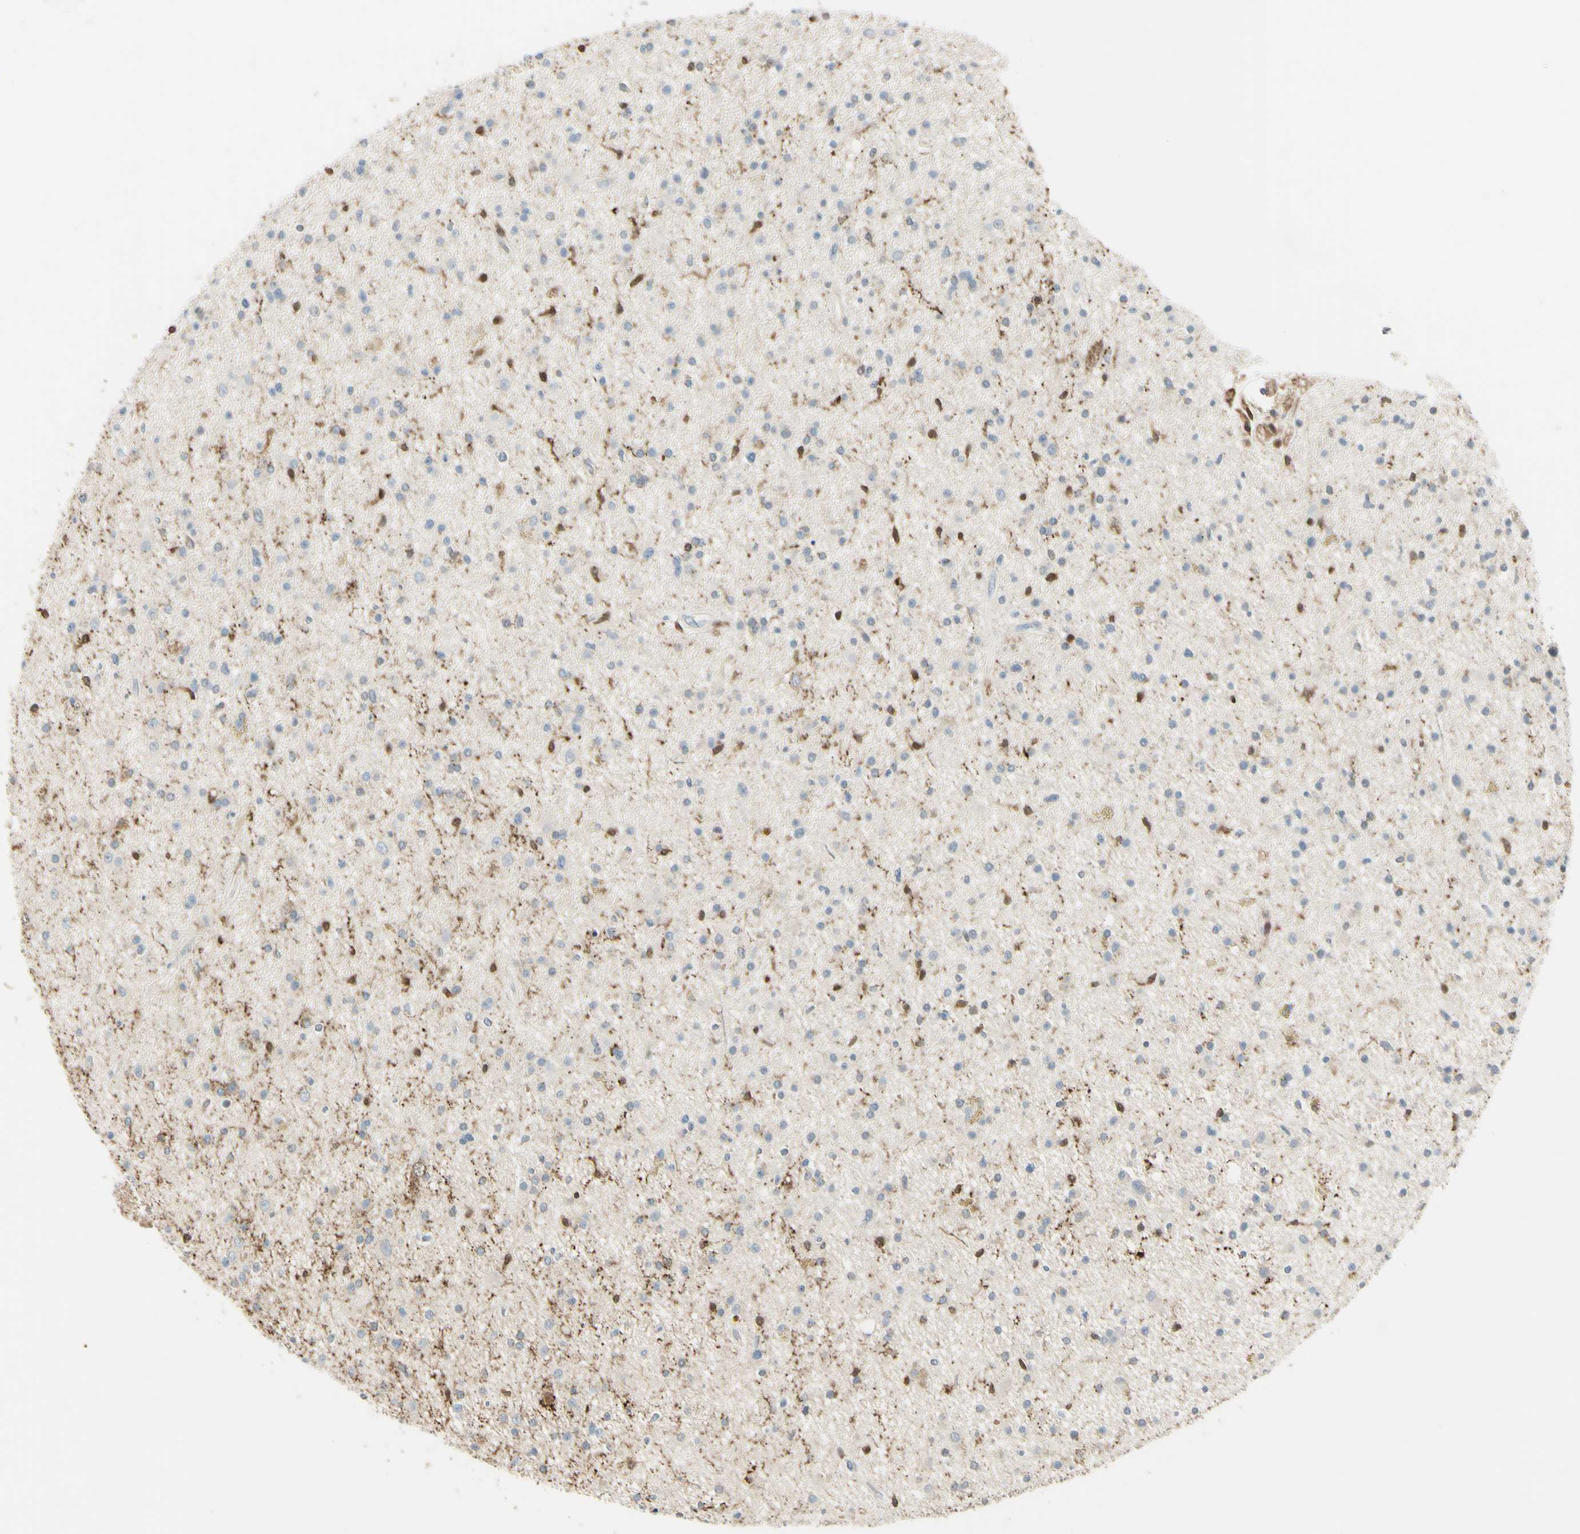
{"staining": {"intensity": "weak", "quantity": ">75%", "location": "cytoplasmic/membranous"}, "tissue": "glioma", "cell_type": "Tumor cells", "image_type": "cancer", "snomed": [{"axis": "morphology", "description": "Glioma, malignant, High grade"}, {"axis": "topography", "description": "Brain"}], "caption": "Immunohistochemistry (IHC) image of neoplastic tissue: glioma stained using immunohistochemistry (IHC) displays low levels of weak protein expression localized specifically in the cytoplasmic/membranous of tumor cells, appearing as a cytoplasmic/membranous brown color.", "gene": "CYRIB", "patient": {"sex": "male", "age": 33}}